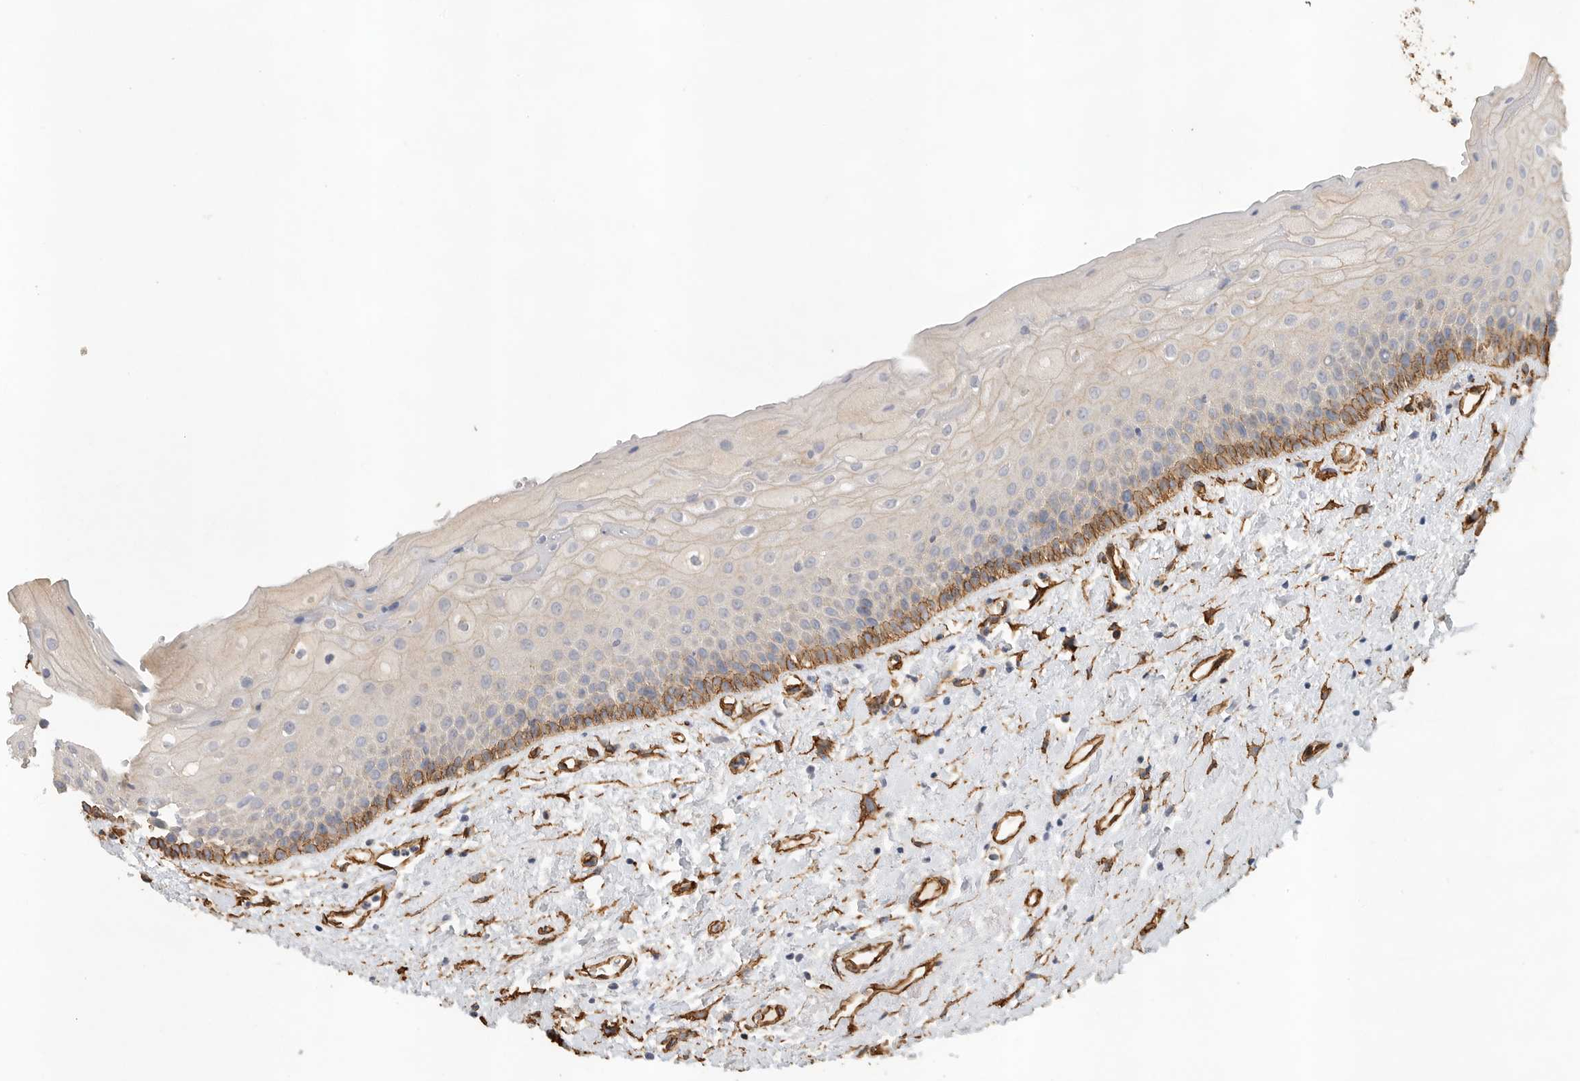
{"staining": {"intensity": "moderate", "quantity": "<25%", "location": "cytoplasmic/membranous"}, "tissue": "oral mucosa", "cell_type": "Squamous epithelial cells", "image_type": "normal", "snomed": [{"axis": "morphology", "description": "Normal tissue, NOS"}, {"axis": "topography", "description": "Oral tissue"}], "caption": "A low amount of moderate cytoplasmic/membranous positivity is appreciated in approximately <25% of squamous epithelial cells in unremarkable oral mucosa. Nuclei are stained in blue.", "gene": "JMJD4", "patient": {"sex": "female", "age": 76}}